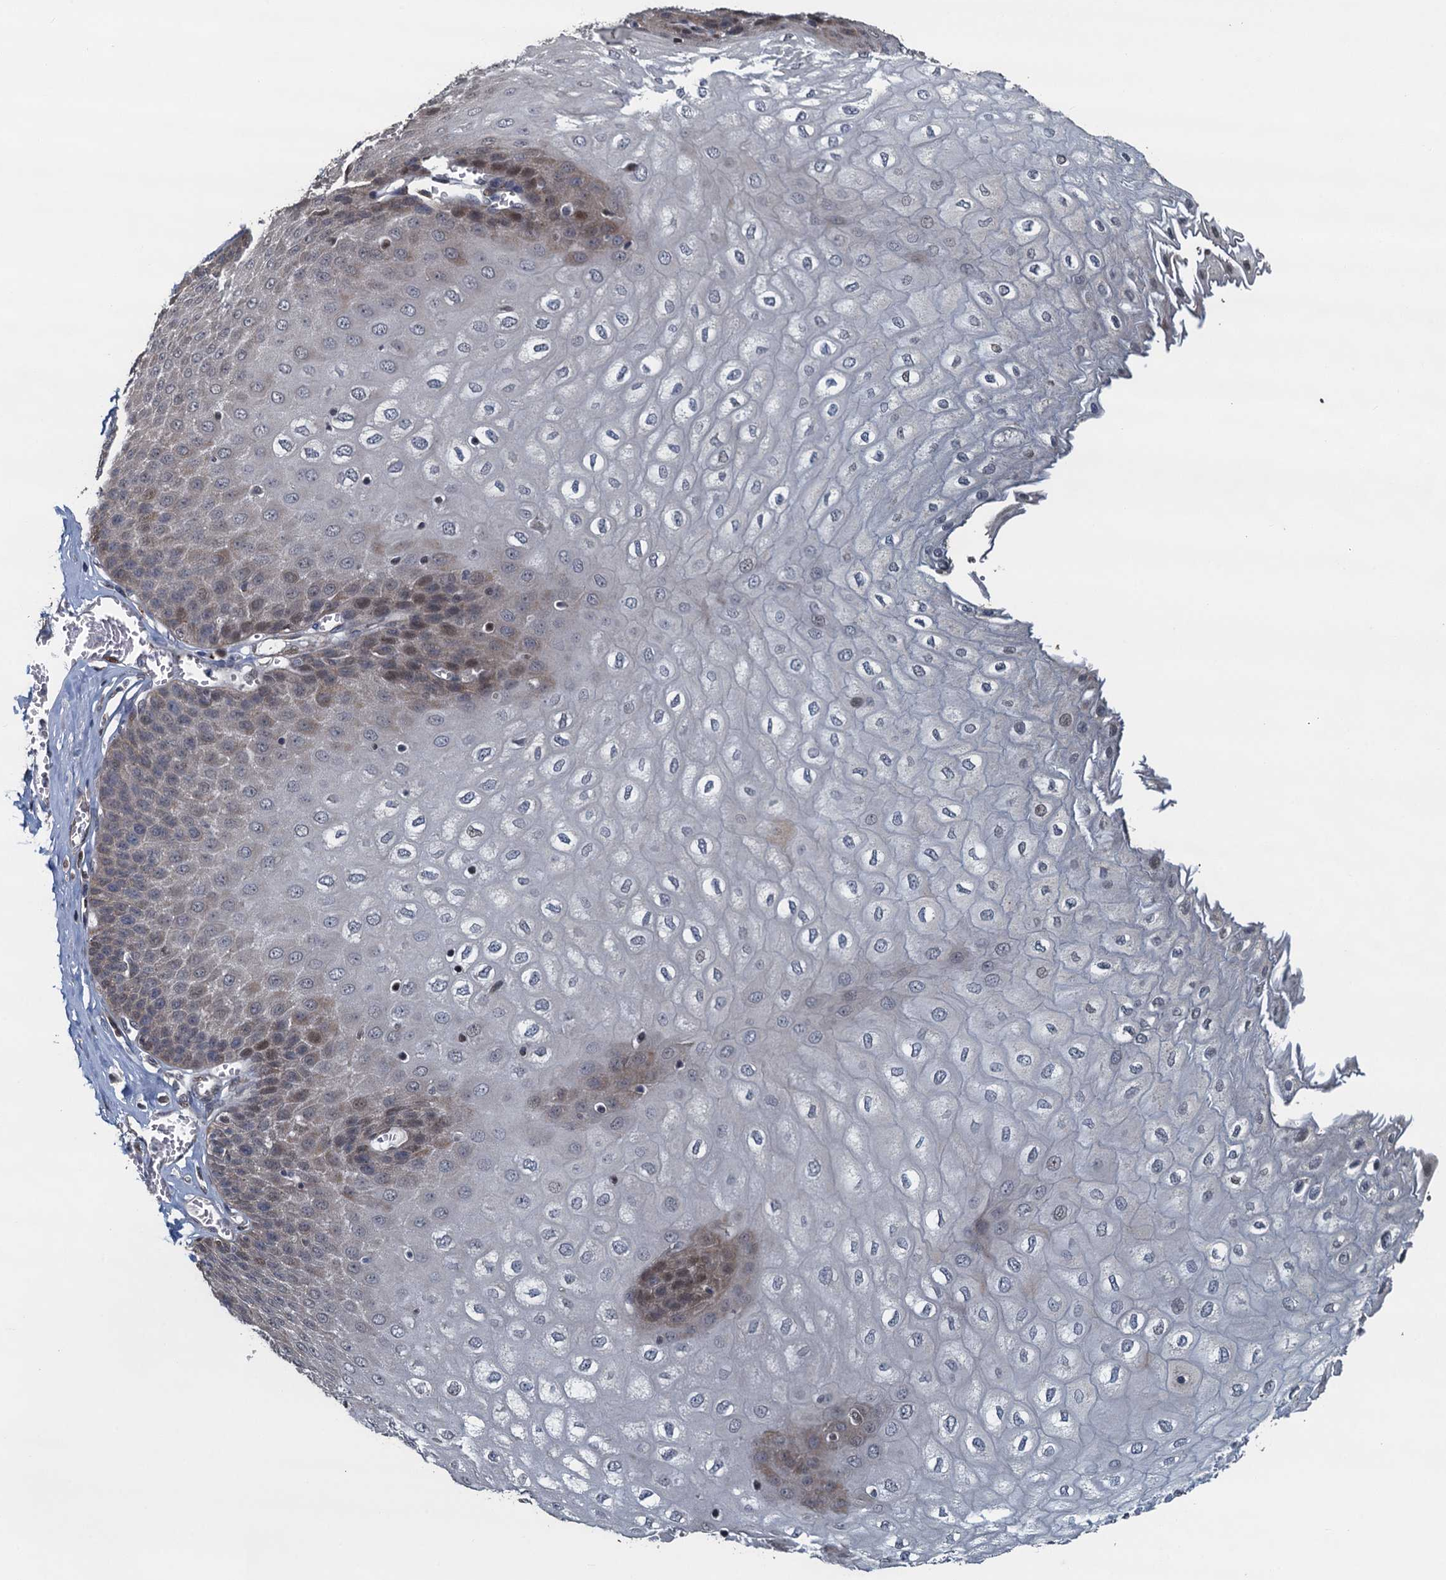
{"staining": {"intensity": "weak", "quantity": "25%-75%", "location": "cytoplasmic/membranous,nuclear"}, "tissue": "esophagus", "cell_type": "Squamous epithelial cells", "image_type": "normal", "snomed": [{"axis": "morphology", "description": "Normal tissue, NOS"}, {"axis": "topography", "description": "Esophagus"}], "caption": "There is low levels of weak cytoplasmic/membranous,nuclear positivity in squamous epithelial cells of benign esophagus, as demonstrated by immunohistochemical staining (brown color).", "gene": "AGRN", "patient": {"sex": "male", "age": 60}}